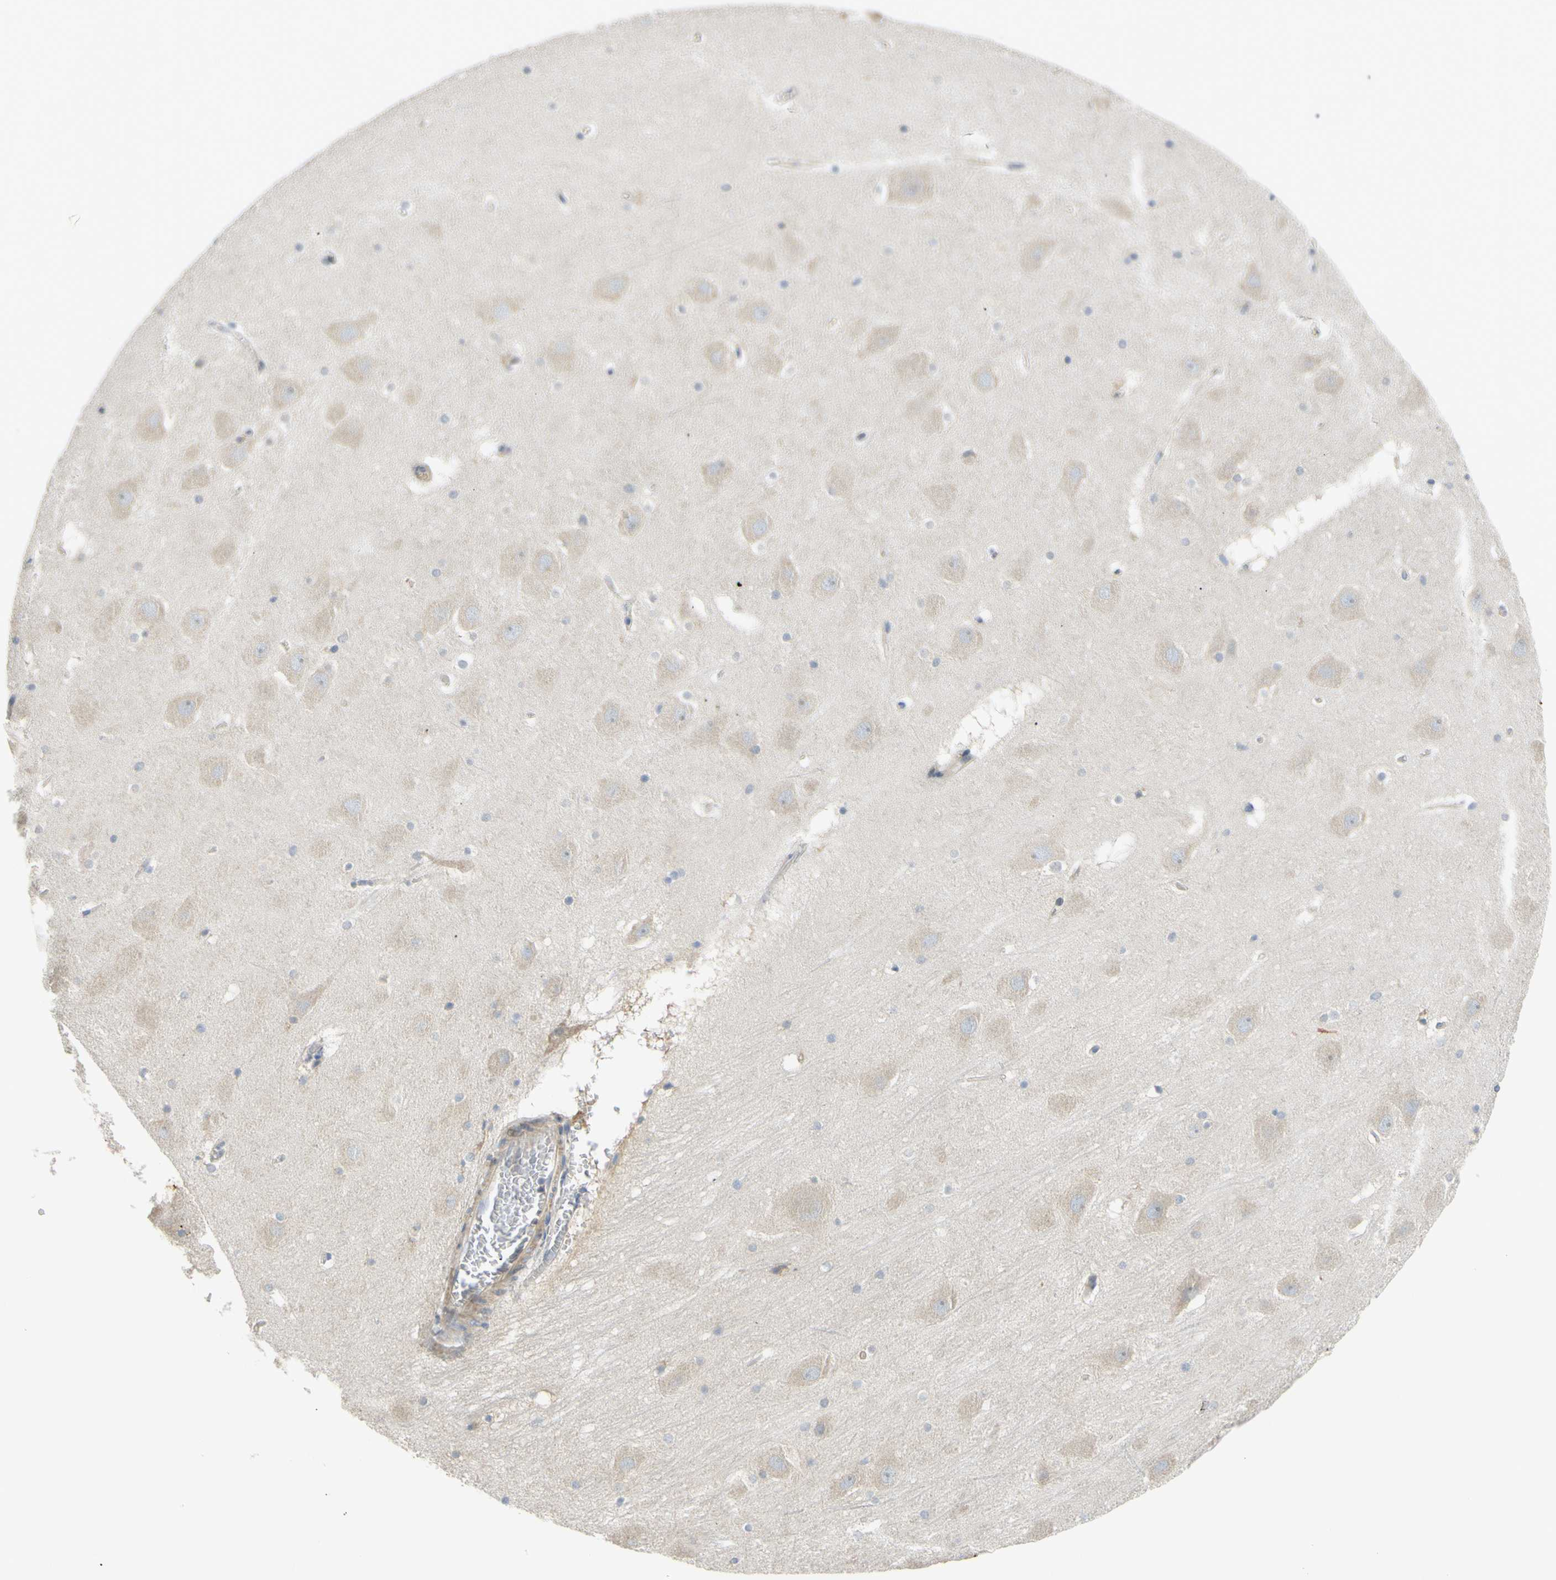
{"staining": {"intensity": "negative", "quantity": "none", "location": "none"}, "tissue": "hippocampus", "cell_type": "Glial cells", "image_type": "normal", "snomed": [{"axis": "morphology", "description": "Normal tissue, NOS"}, {"axis": "topography", "description": "Hippocampus"}], "caption": "This is an immunohistochemistry (IHC) photomicrograph of benign human hippocampus. There is no staining in glial cells.", "gene": "CCNB2", "patient": {"sex": "male", "age": 45}}